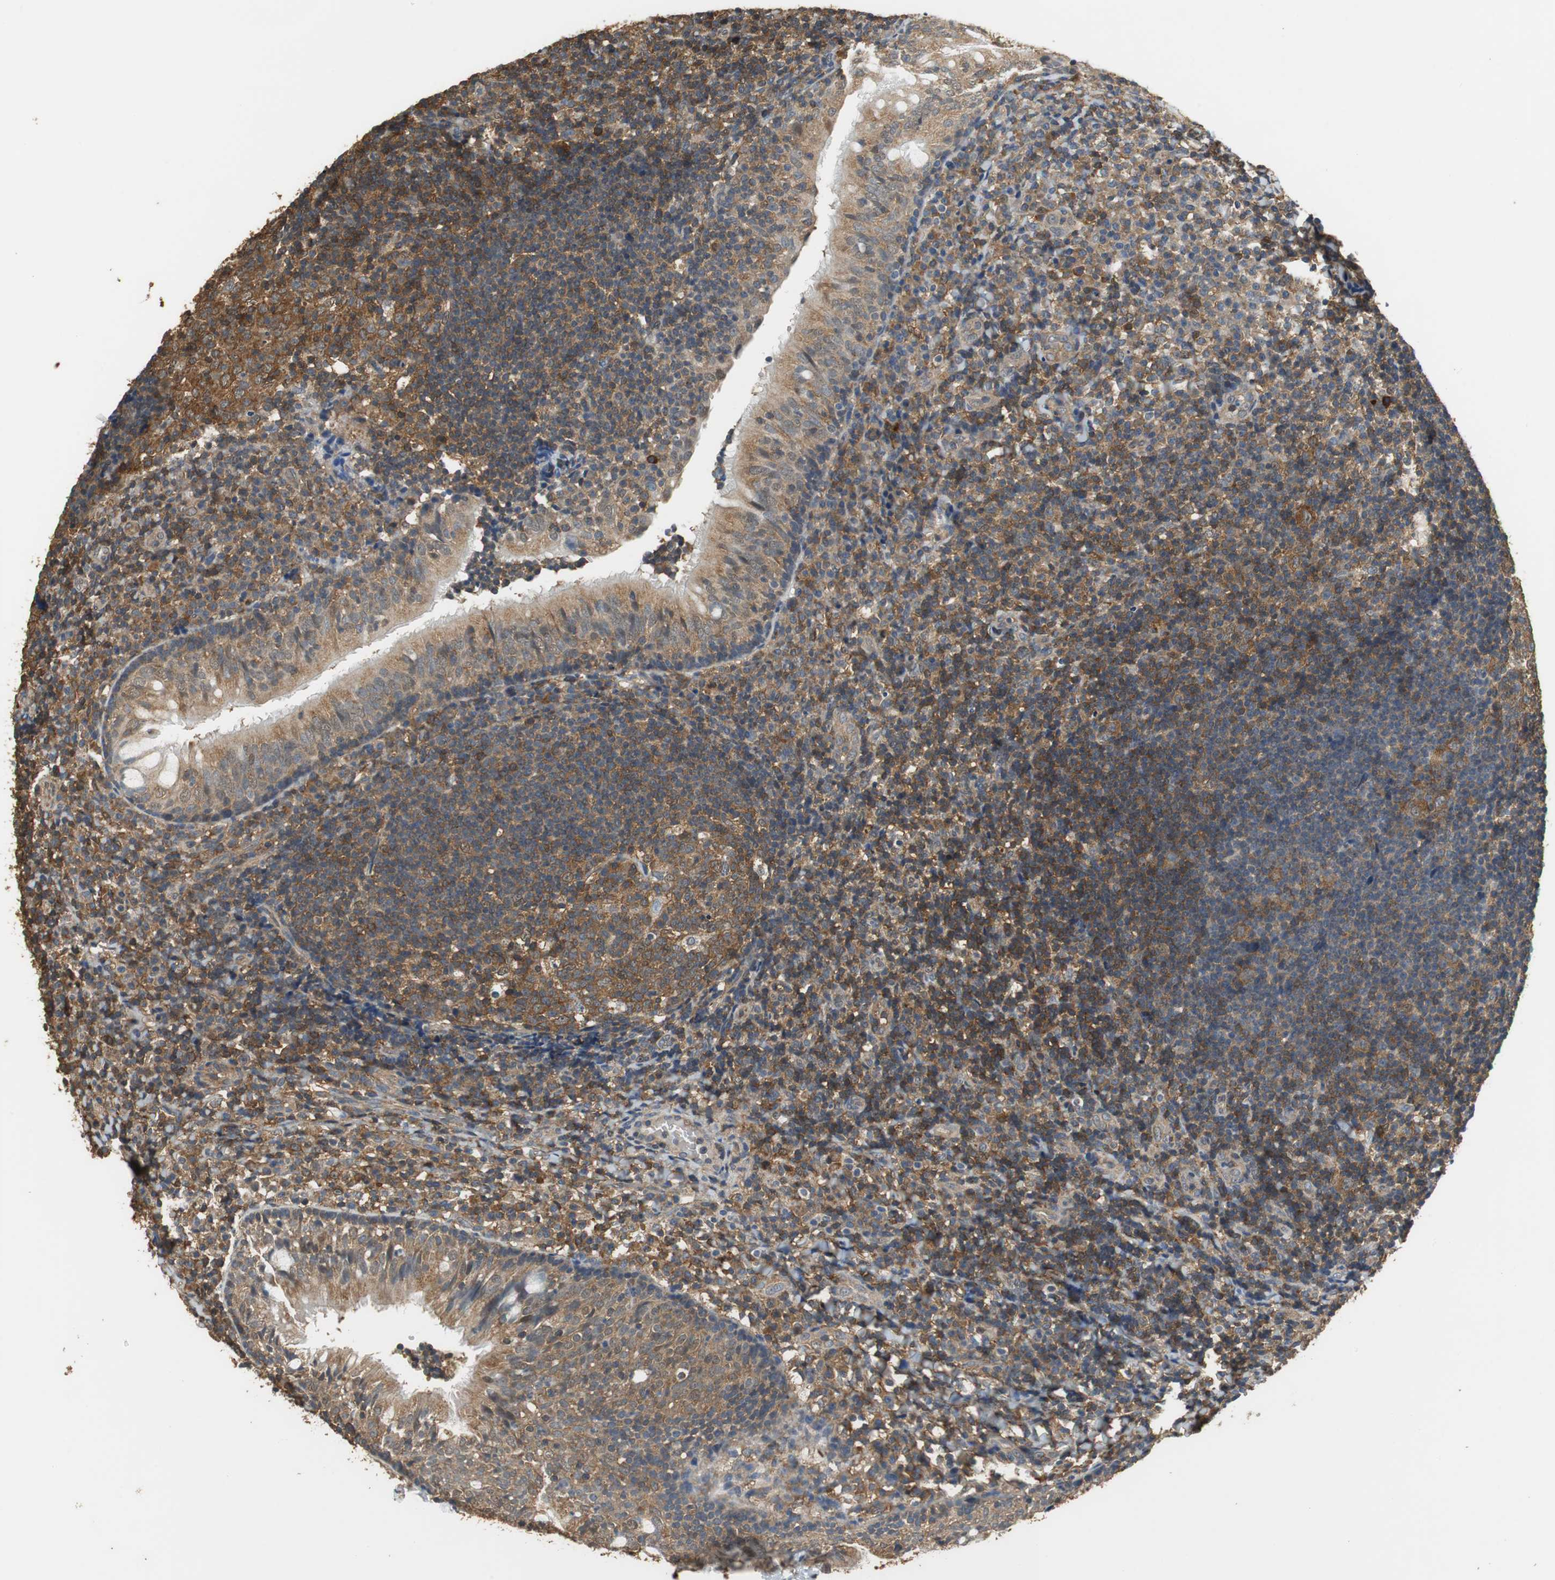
{"staining": {"intensity": "strong", "quantity": ">75%", "location": "cytoplasmic/membranous"}, "tissue": "tonsil", "cell_type": "Germinal center cells", "image_type": "normal", "snomed": [{"axis": "morphology", "description": "Normal tissue, NOS"}, {"axis": "topography", "description": "Tonsil"}], "caption": "Tonsil stained with a brown dye shows strong cytoplasmic/membranous positive expression in approximately >75% of germinal center cells.", "gene": "UBQLN2", "patient": {"sex": "female", "age": 40}}